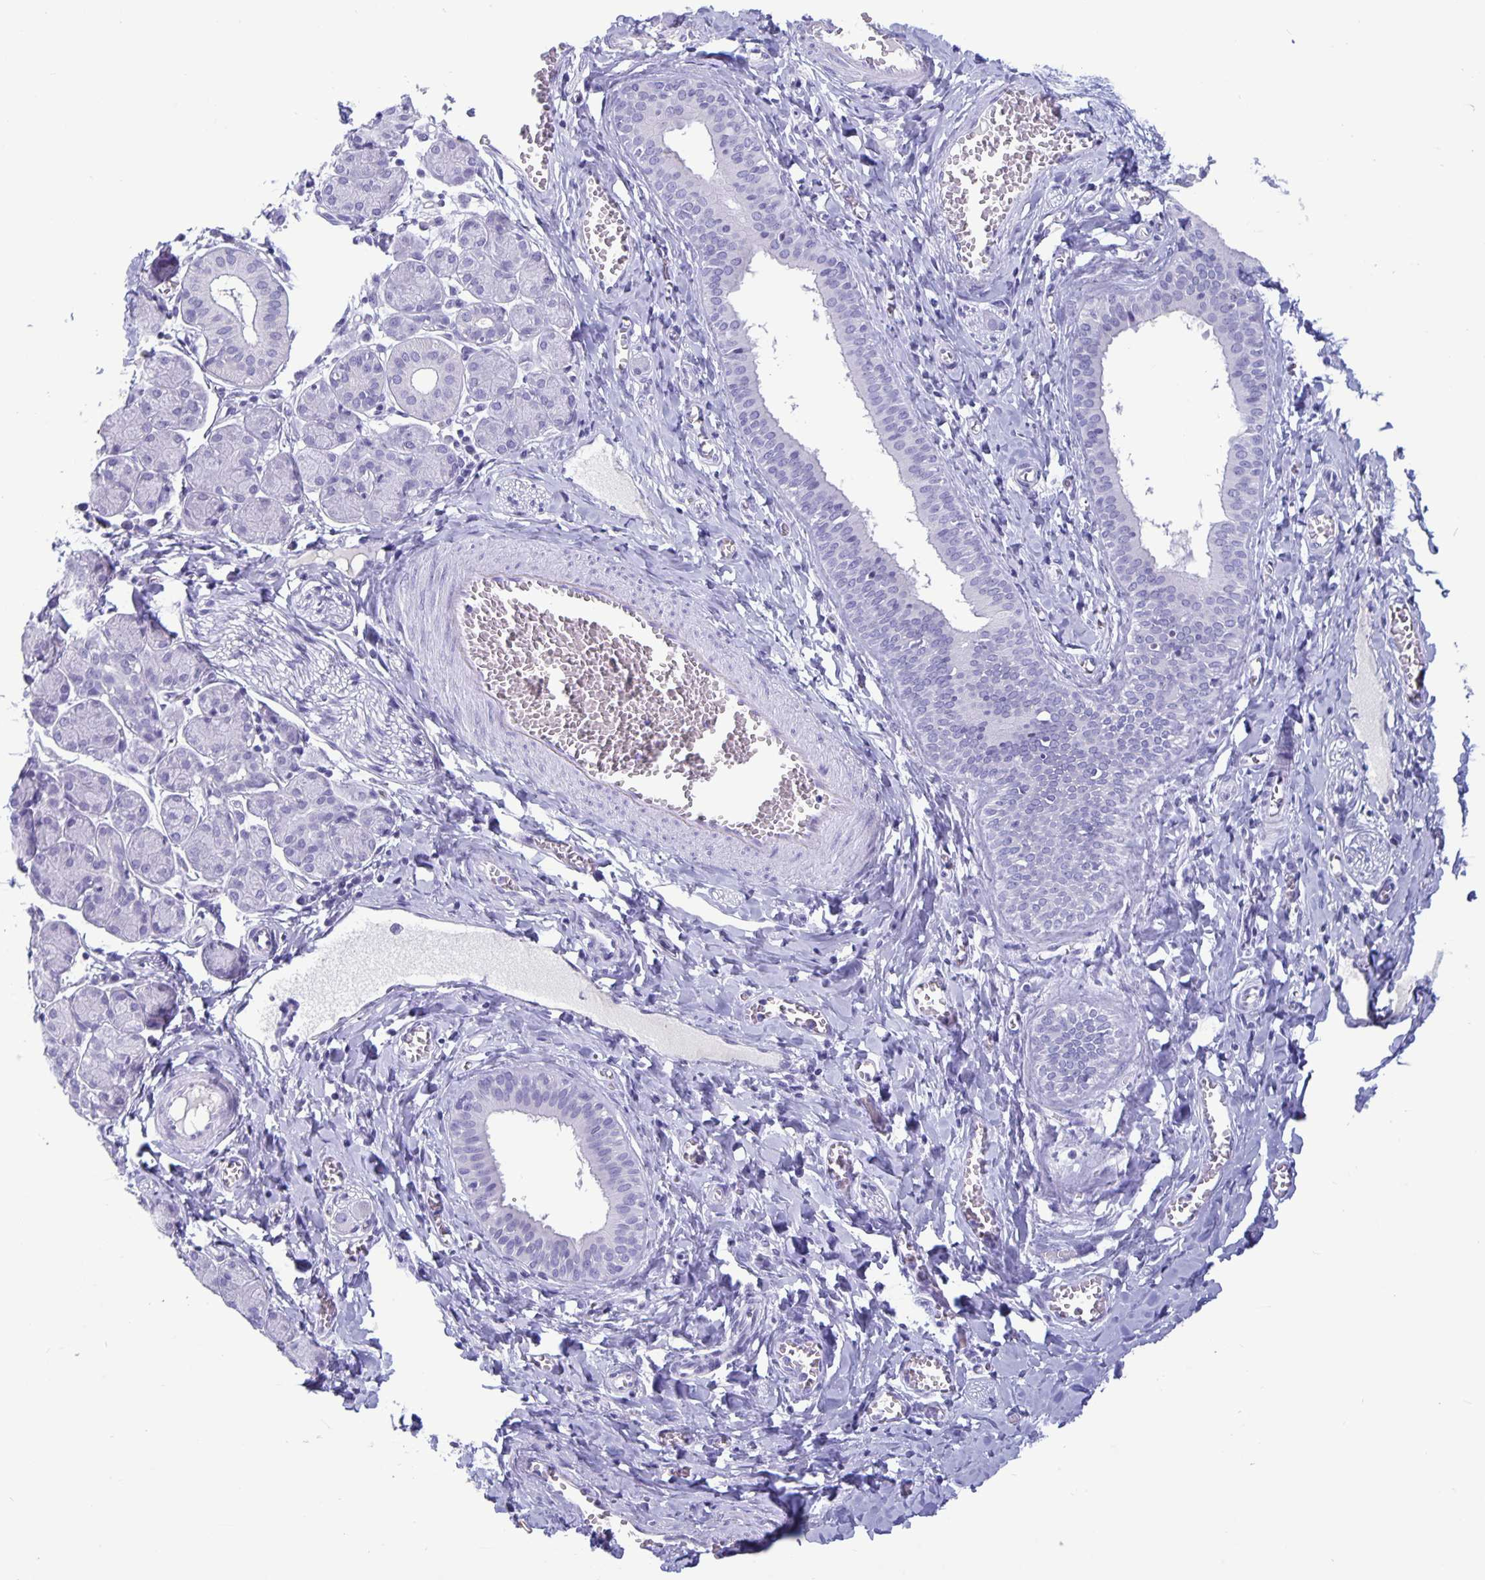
{"staining": {"intensity": "negative", "quantity": "none", "location": "none"}, "tissue": "salivary gland", "cell_type": "Glandular cells", "image_type": "normal", "snomed": [{"axis": "morphology", "description": "Normal tissue, NOS"}, {"axis": "morphology", "description": "Inflammation, NOS"}, {"axis": "topography", "description": "Lymph node"}, {"axis": "topography", "description": "Salivary gland"}], "caption": "Glandular cells show no significant protein positivity in unremarkable salivary gland. The staining was performed using DAB (3,3'-diaminobenzidine) to visualize the protein expression in brown, while the nuclei were stained in blue with hematoxylin (Magnification: 20x).", "gene": "BPIFA3", "patient": {"sex": "male", "age": 3}}